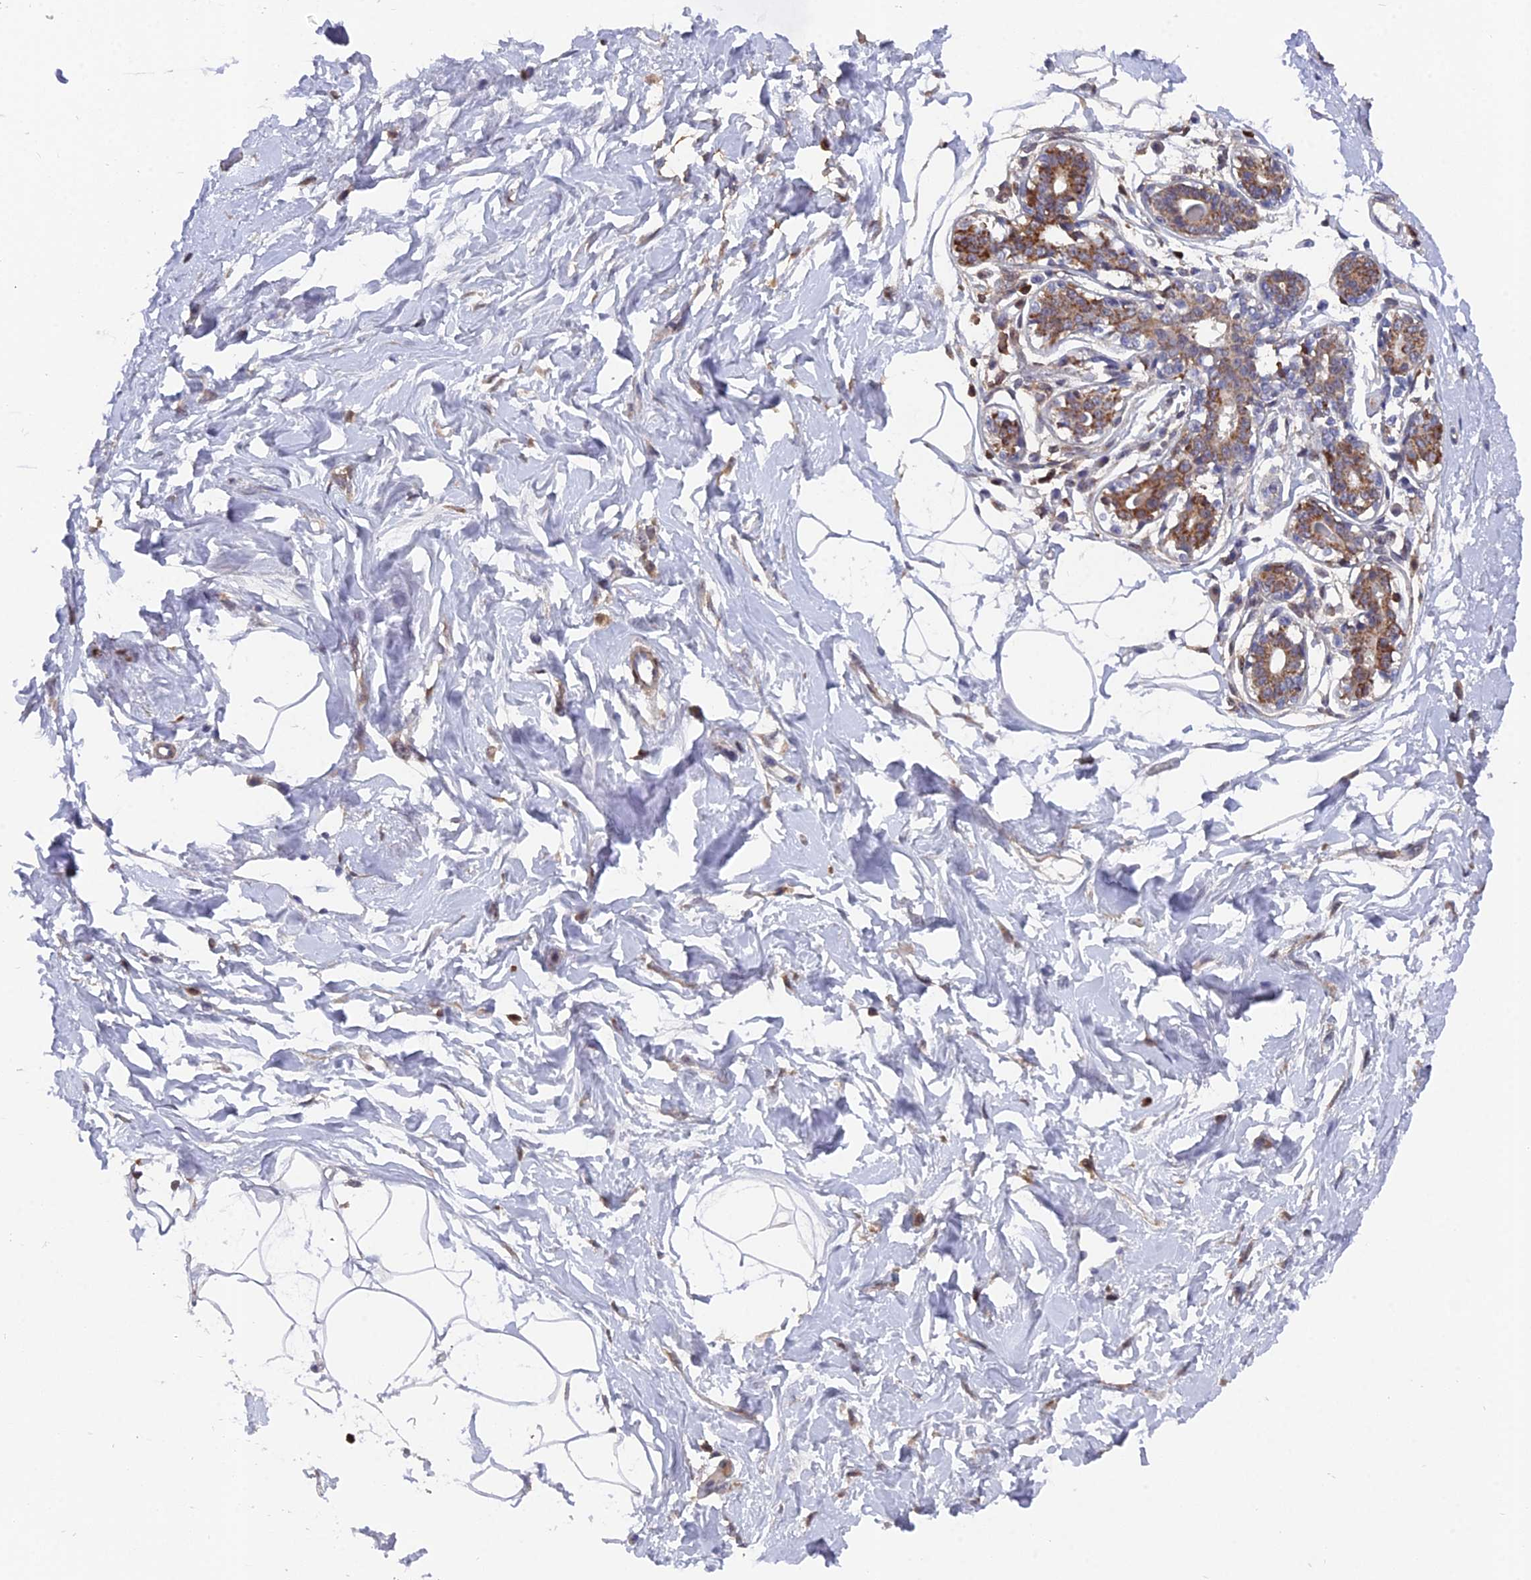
{"staining": {"intensity": "negative", "quantity": "none", "location": "none"}, "tissue": "breast", "cell_type": "Adipocytes", "image_type": "normal", "snomed": [{"axis": "morphology", "description": "Normal tissue, NOS"}, {"axis": "topography", "description": "Breast"}], "caption": "This image is of benign breast stained with IHC to label a protein in brown with the nuclei are counter-stained blue. There is no staining in adipocytes. (Stains: DAB immunohistochemistry with hematoxylin counter stain, Microscopy: brightfield microscopy at high magnification).", "gene": "GALK2", "patient": {"sex": "female", "age": 45}}